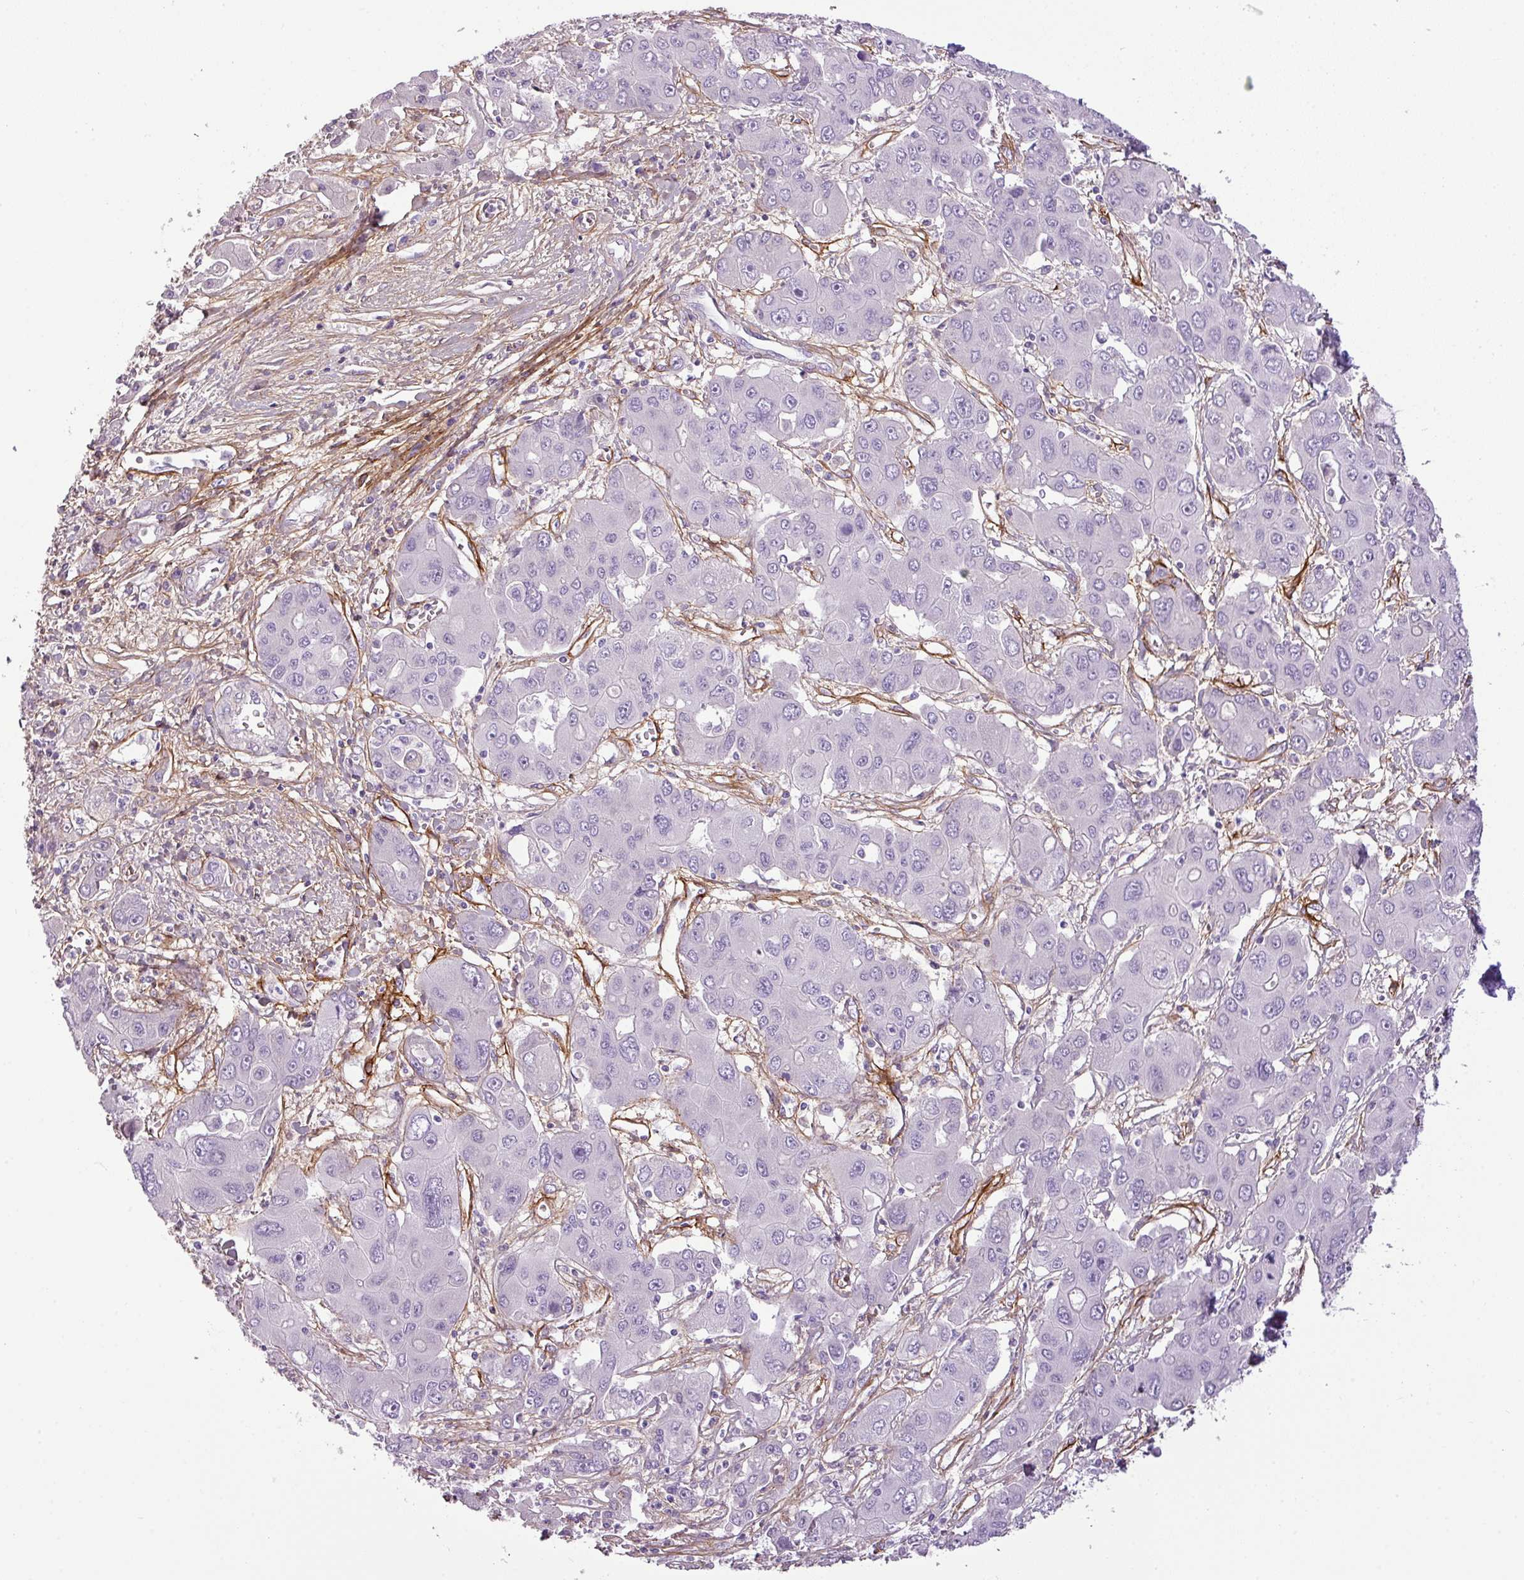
{"staining": {"intensity": "negative", "quantity": "none", "location": "none"}, "tissue": "liver cancer", "cell_type": "Tumor cells", "image_type": "cancer", "snomed": [{"axis": "morphology", "description": "Cholangiocarcinoma"}, {"axis": "topography", "description": "Liver"}], "caption": "DAB immunohistochemical staining of liver cholangiocarcinoma shows no significant expression in tumor cells.", "gene": "PARD6G", "patient": {"sex": "male", "age": 67}}